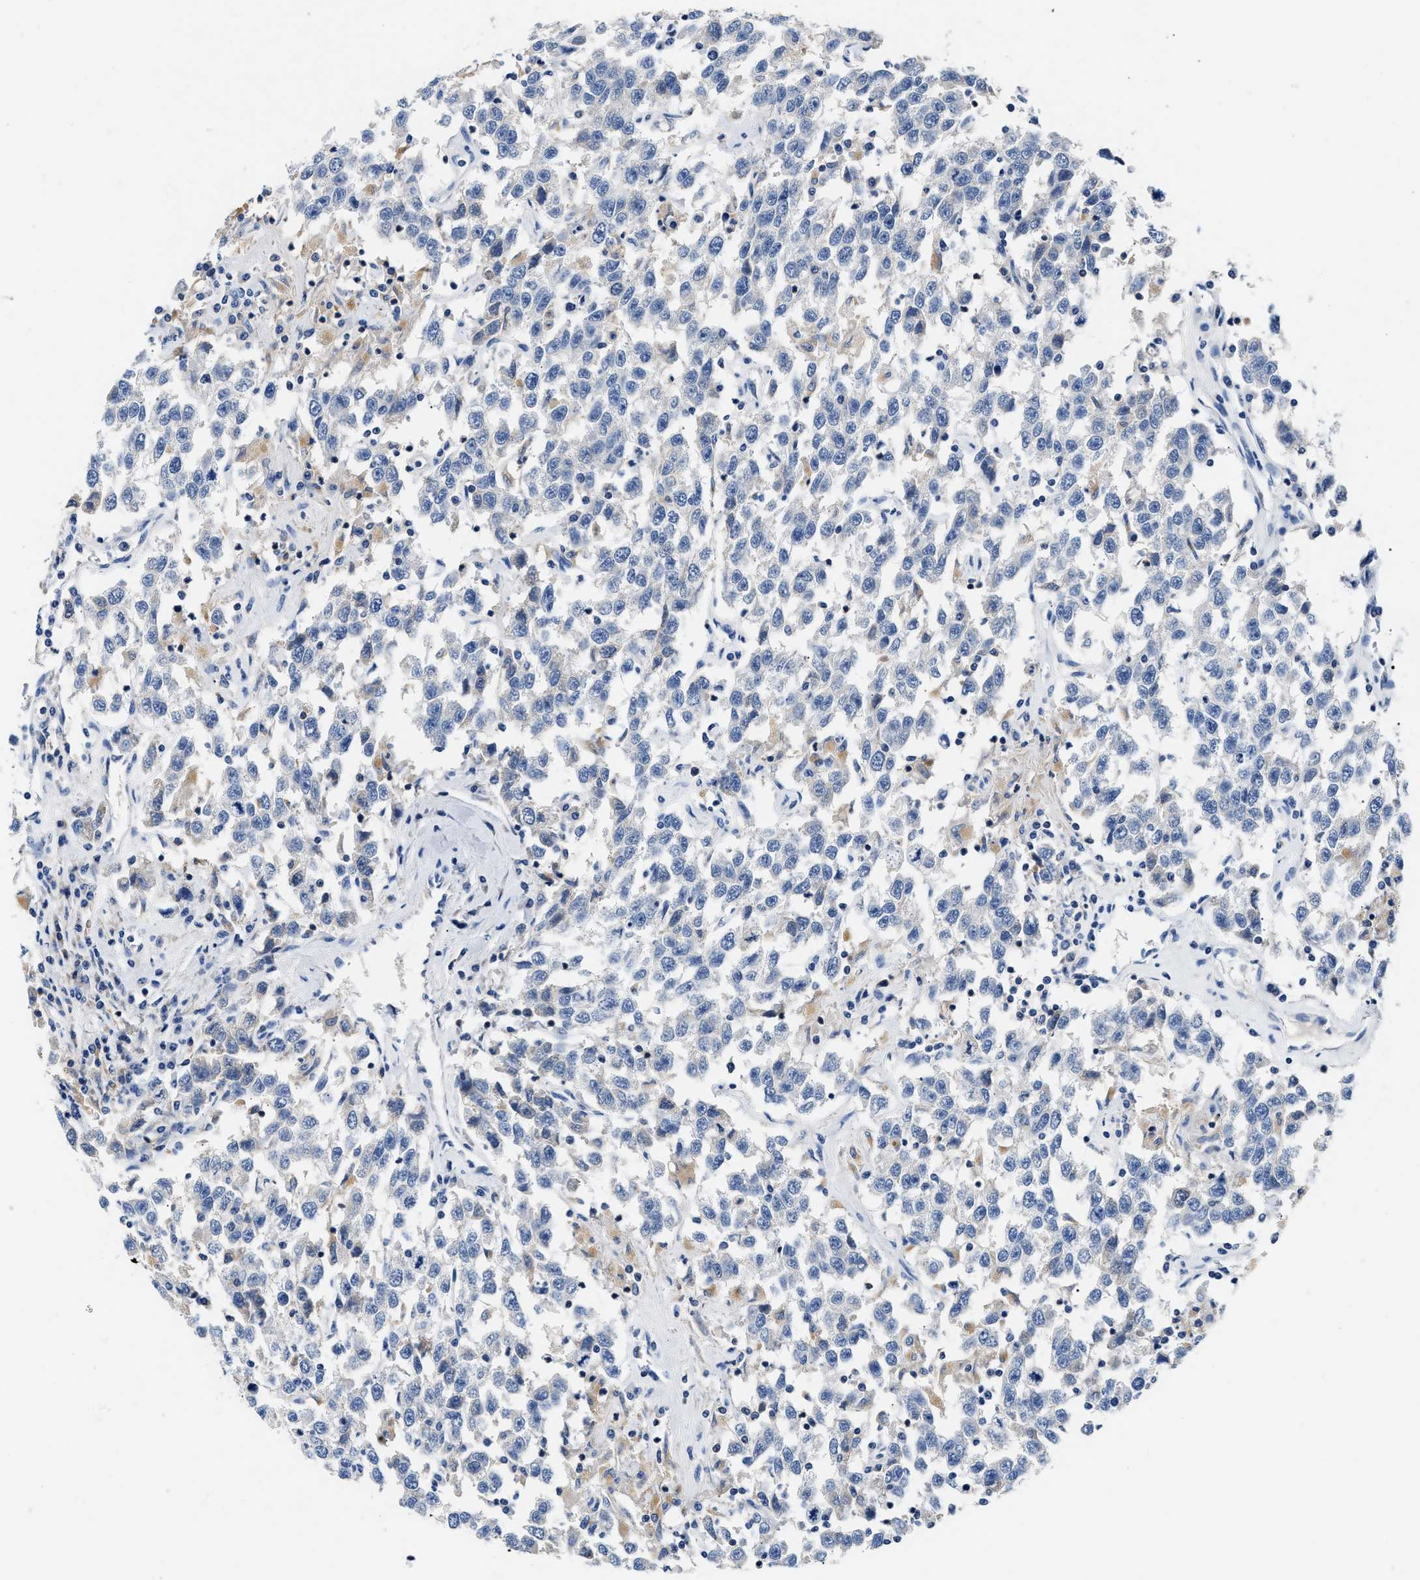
{"staining": {"intensity": "negative", "quantity": "none", "location": "none"}, "tissue": "testis cancer", "cell_type": "Tumor cells", "image_type": "cancer", "snomed": [{"axis": "morphology", "description": "Seminoma, NOS"}, {"axis": "topography", "description": "Testis"}], "caption": "This is an IHC image of human testis seminoma. There is no staining in tumor cells.", "gene": "TUT7", "patient": {"sex": "male", "age": 41}}